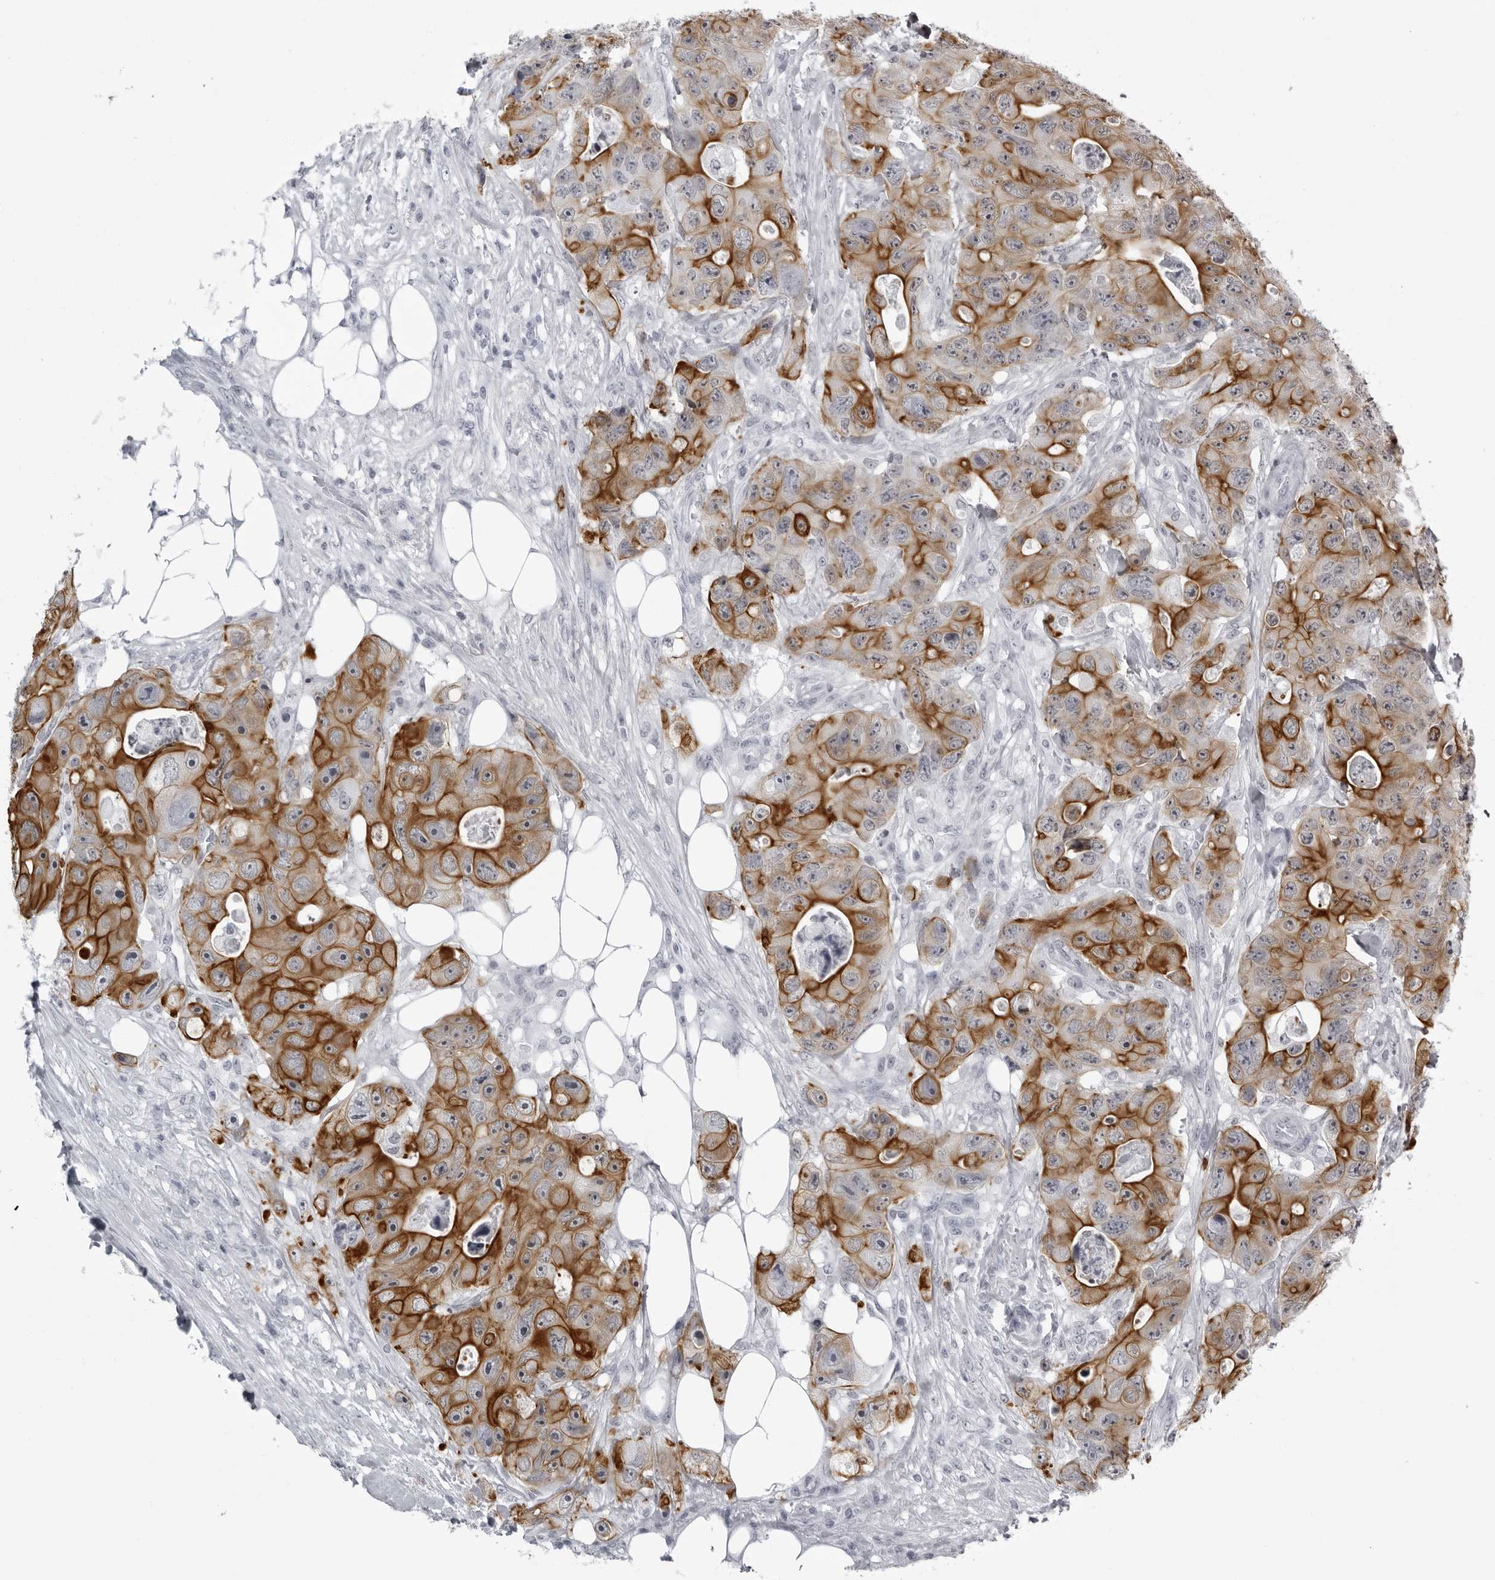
{"staining": {"intensity": "strong", "quantity": ">75%", "location": "cytoplasmic/membranous"}, "tissue": "colorectal cancer", "cell_type": "Tumor cells", "image_type": "cancer", "snomed": [{"axis": "morphology", "description": "Adenocarcinoma, NOS"}, {"axis": "topography", "description": "Colon"}], "caption": "High-power microscopy captured an immunohistochemistry (IHC) micrograph of colorectal cancer, revealing strong cytoplasmic/membranous staining in about >75% of tumor cells.", "gene": "UROD", "patient": {"sex": "female", "age": 46}}